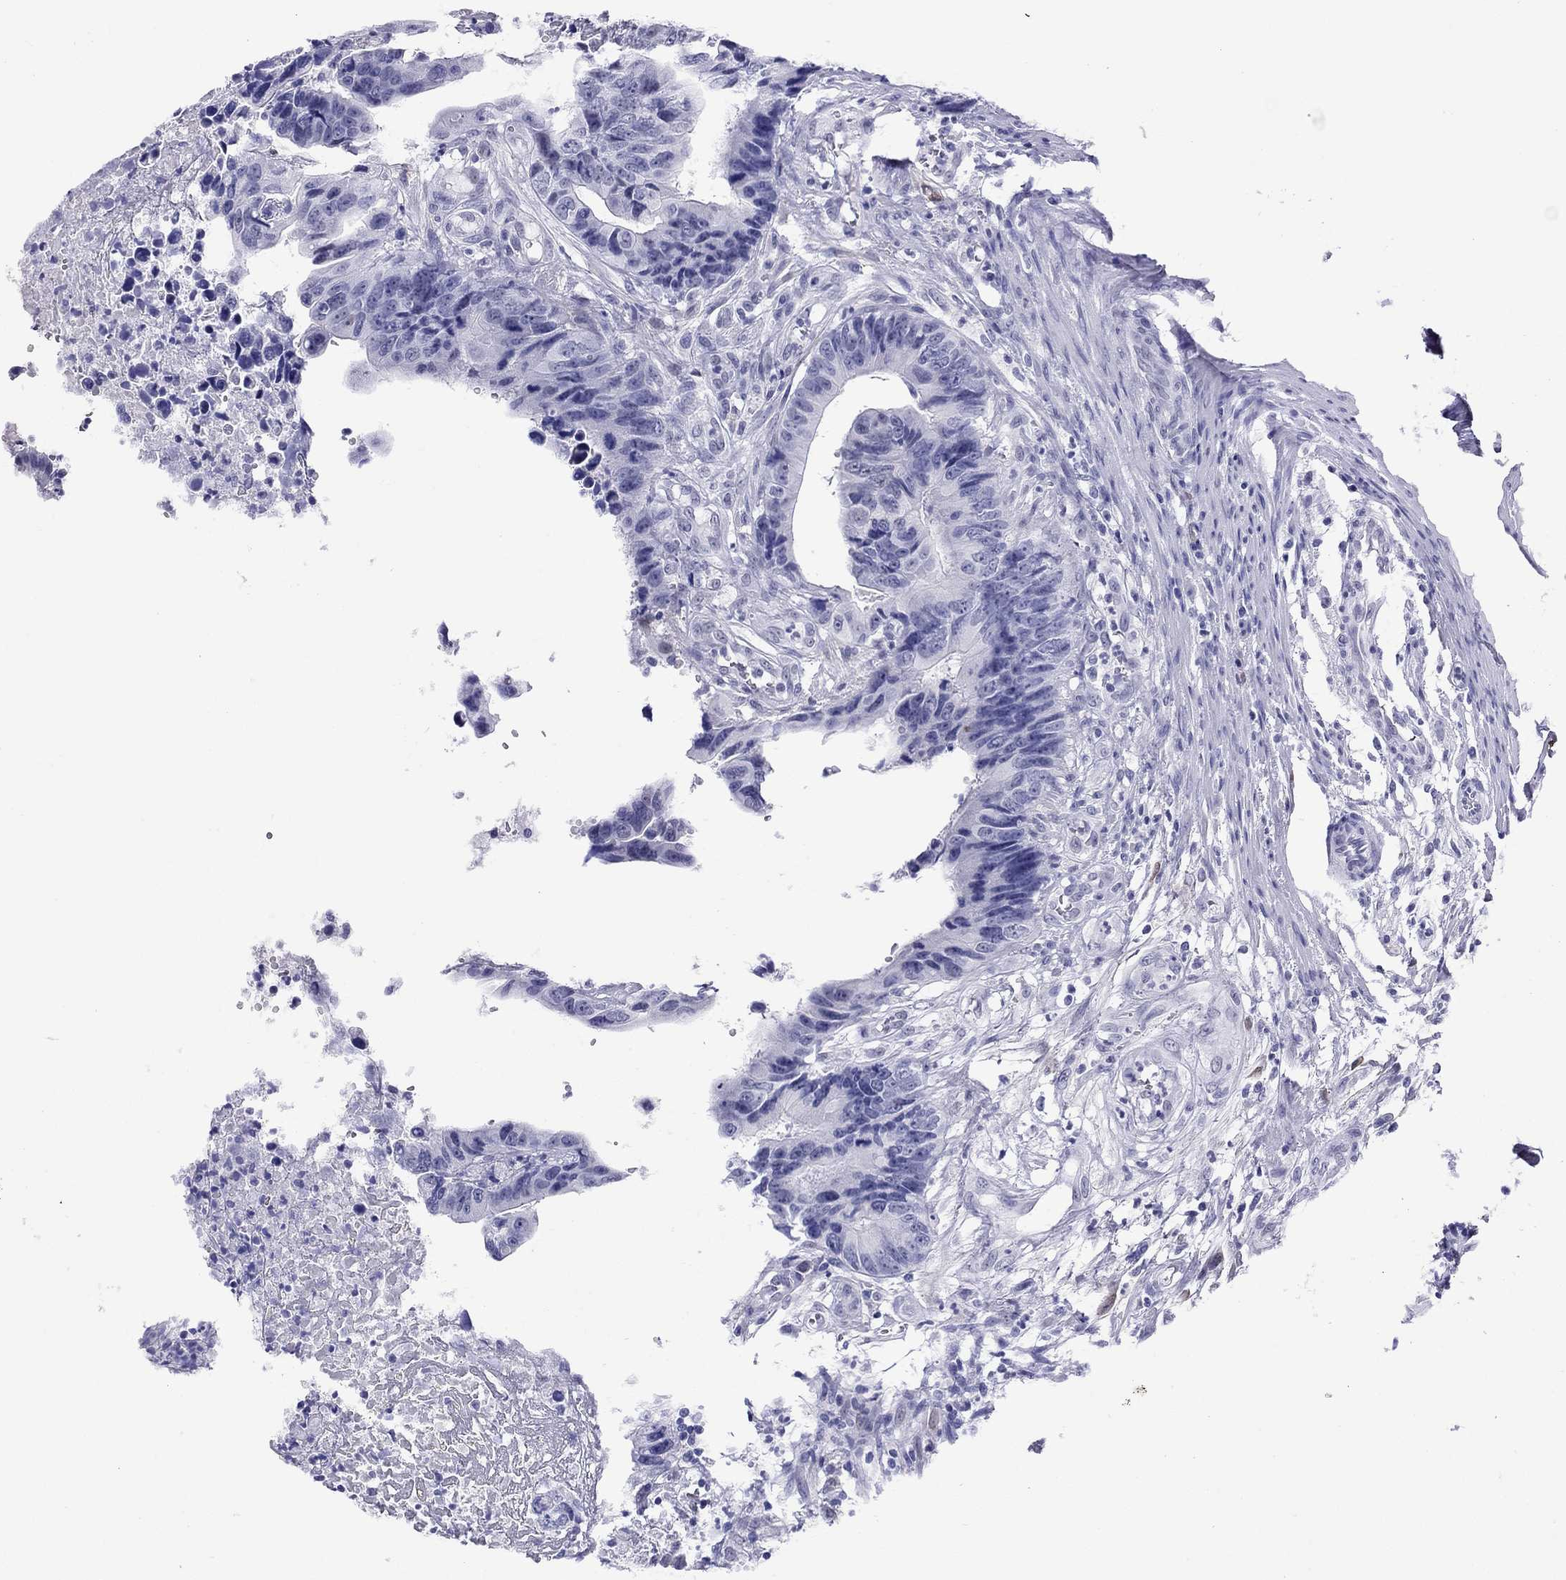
{"staining": {"intensity": "negative", "quantity": "none", "location": "none"}, "tissue": "colorectal cancer", "cell_type": "Tumor cells", "image_type": "cancer", "snomed": [{"axis": "morphology", "description": "Adenocarcinoma, NOS"}, {"axis": "topography", "description": "Colon"}], "caption": "A high-resolution histopathology image shows IHC staining of colorectal cancer, which shows no significant positivity in tumor cells.", "gene": "SLC30A8", "patient": {"sex": "female", "age": 87}}